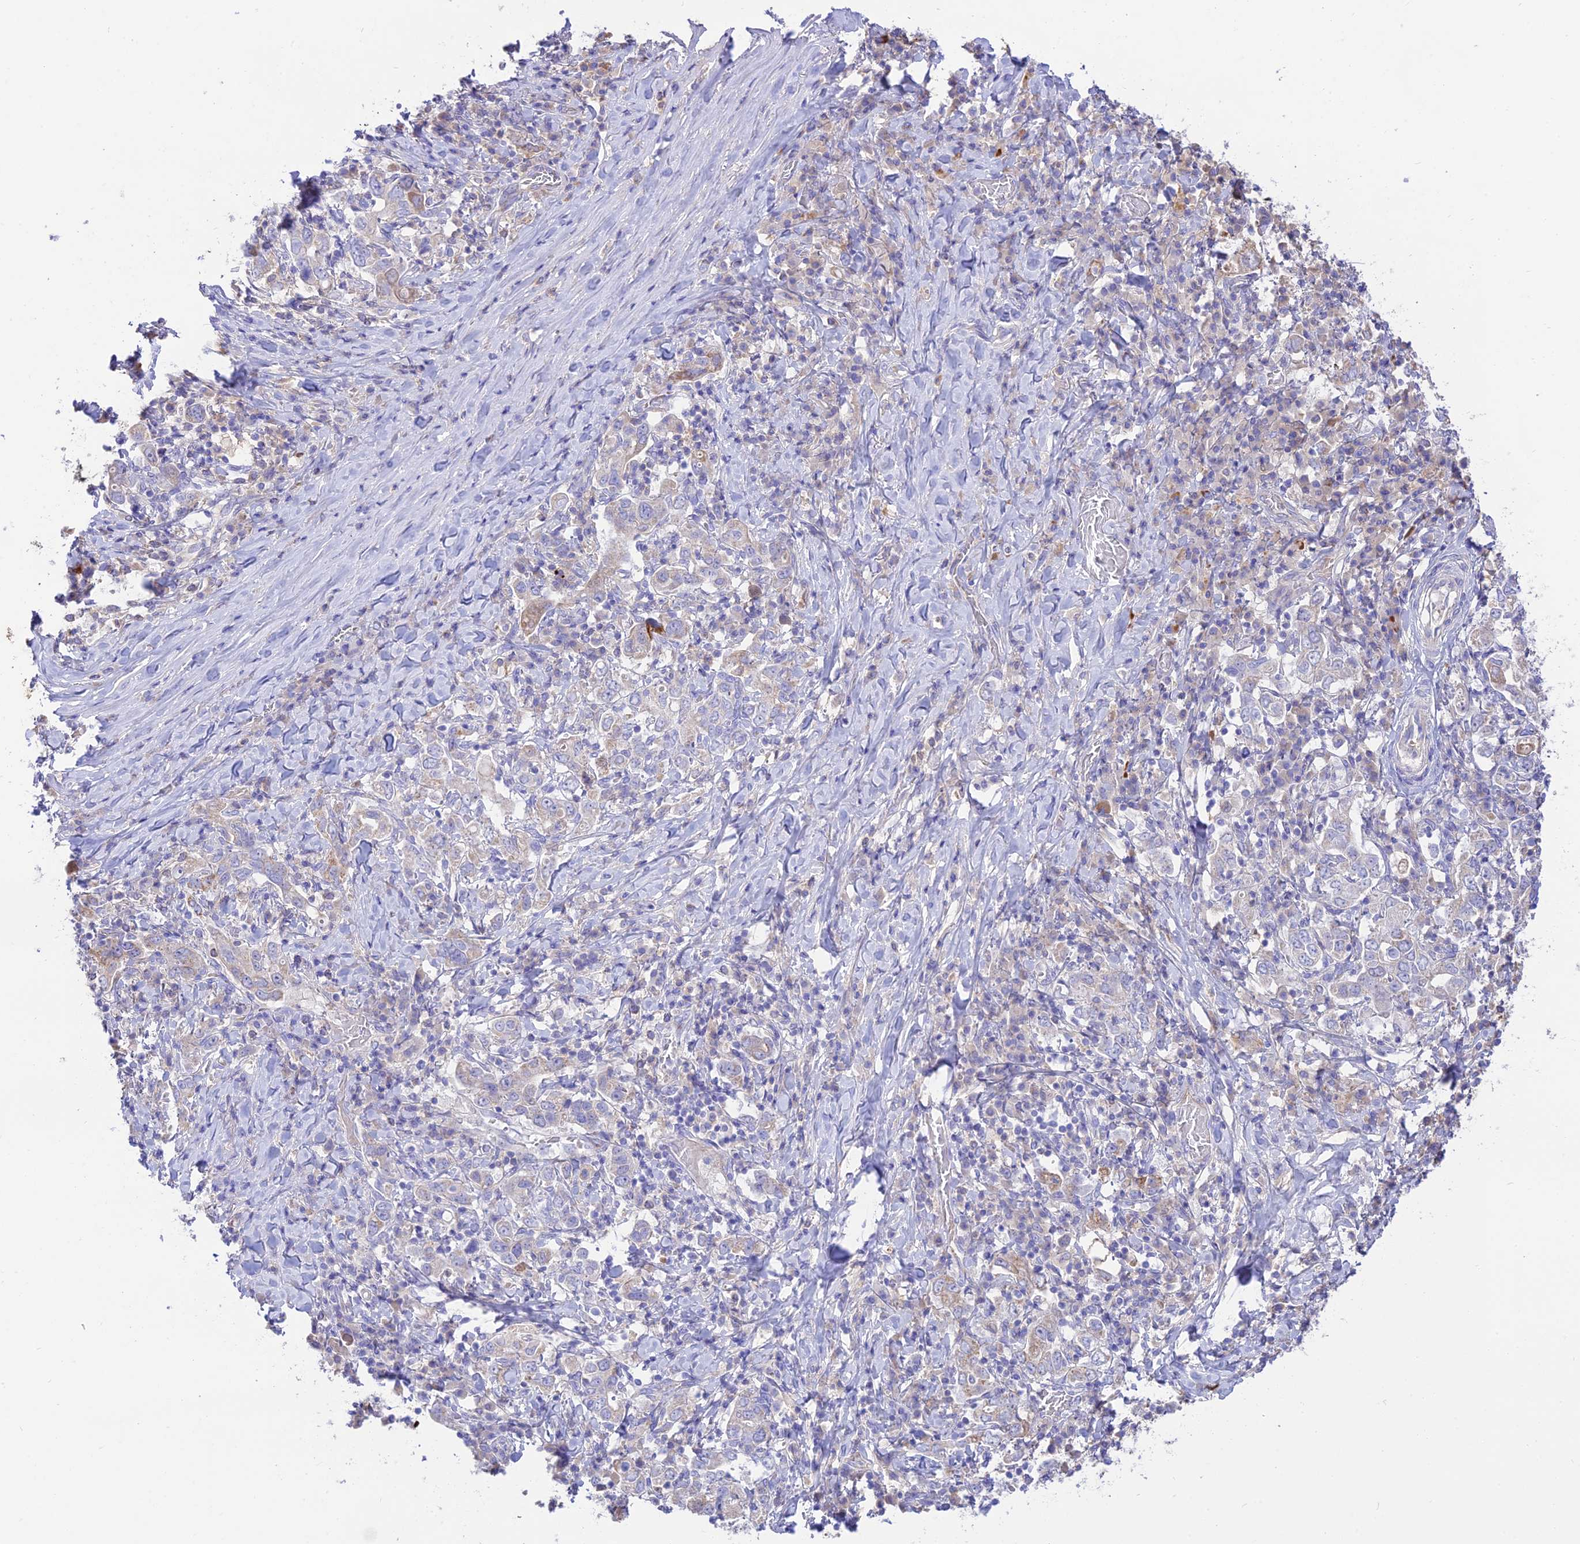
{"staining": {"intensity": "weak", "quantity": "<25%", "location": "cytoplasmic/membranous"}, "tissue": "stomach cancer", "cell_type": "Tumor cells", "image_type": "cancer", "snomed": [{"axis": "morphology", "description": "Adenocarcinoma, NOS"}, {"axis": "topography", "description": "Stomach, upper"}], "caption": "Immunohistochemistry (IHC) histopathology image of stomach cancer (adenocarcinoma) stained for a protein (brown), which exhibits no expression in tumor cells.", "gene": "NLRP9", "patient": {"sex": "male", "age": 62}}